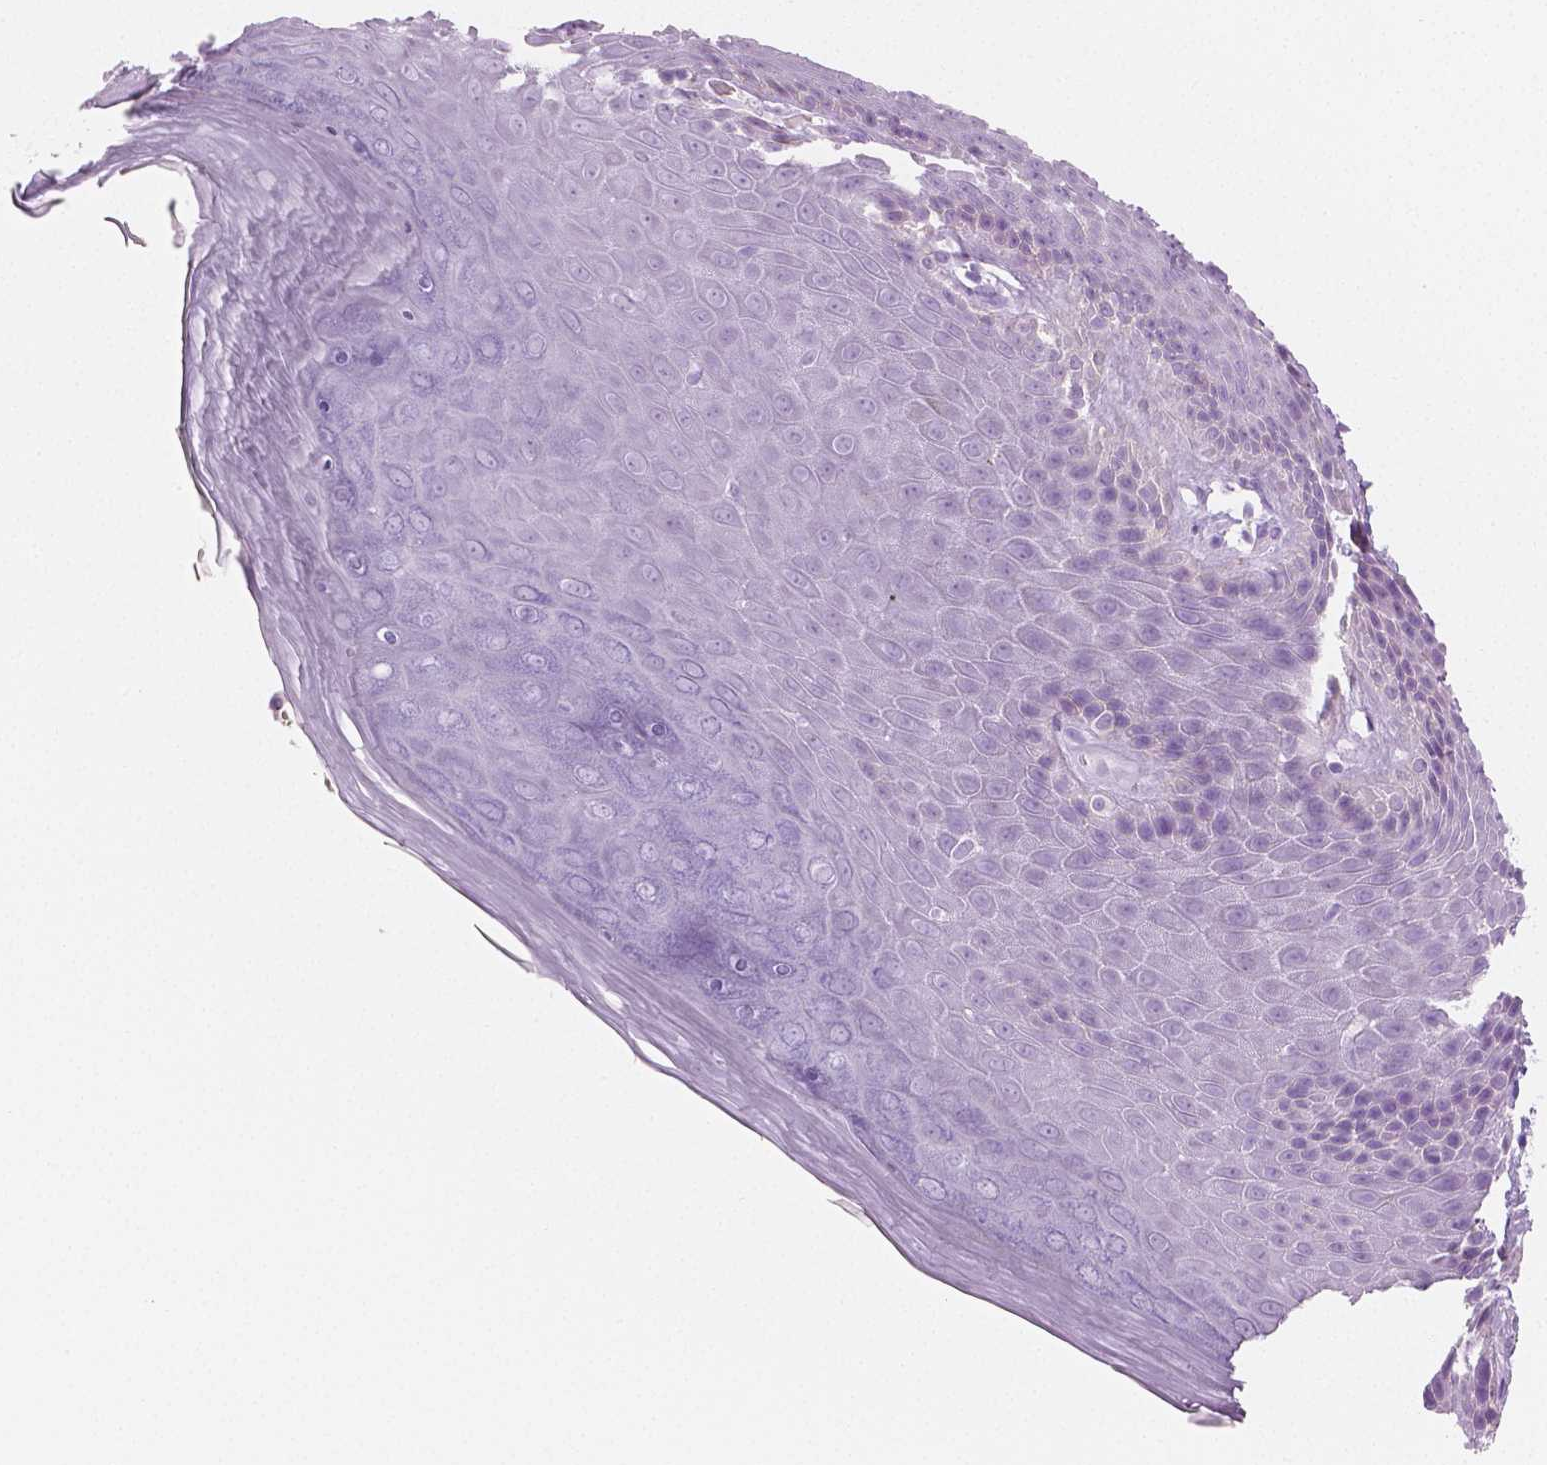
{"staining": {"intensity": "negative", "quantity": "none", "location": "none"}, "tissue": "skin", "cell_type": "Epidermal cells", "image_type": "normal", "snomed": [{"axis": "morphology", "description": "Normal tissue, NOS"}, {"axis": "topography", "description": "Anal"}, {"axis": "topography", "description": "Peripheral nerve tissue"}], "caption": "DAB (3,3'-diaminobenzidine) immunohistochemical staining of normal human skin displays no significant positivity in epidermal cells. The staining is performed using DAB brown chromogen with nuclei counter-stained in using hematoxylin.", "gene": "PLIN4", "patient": {"sex": "male", "age": 53}}